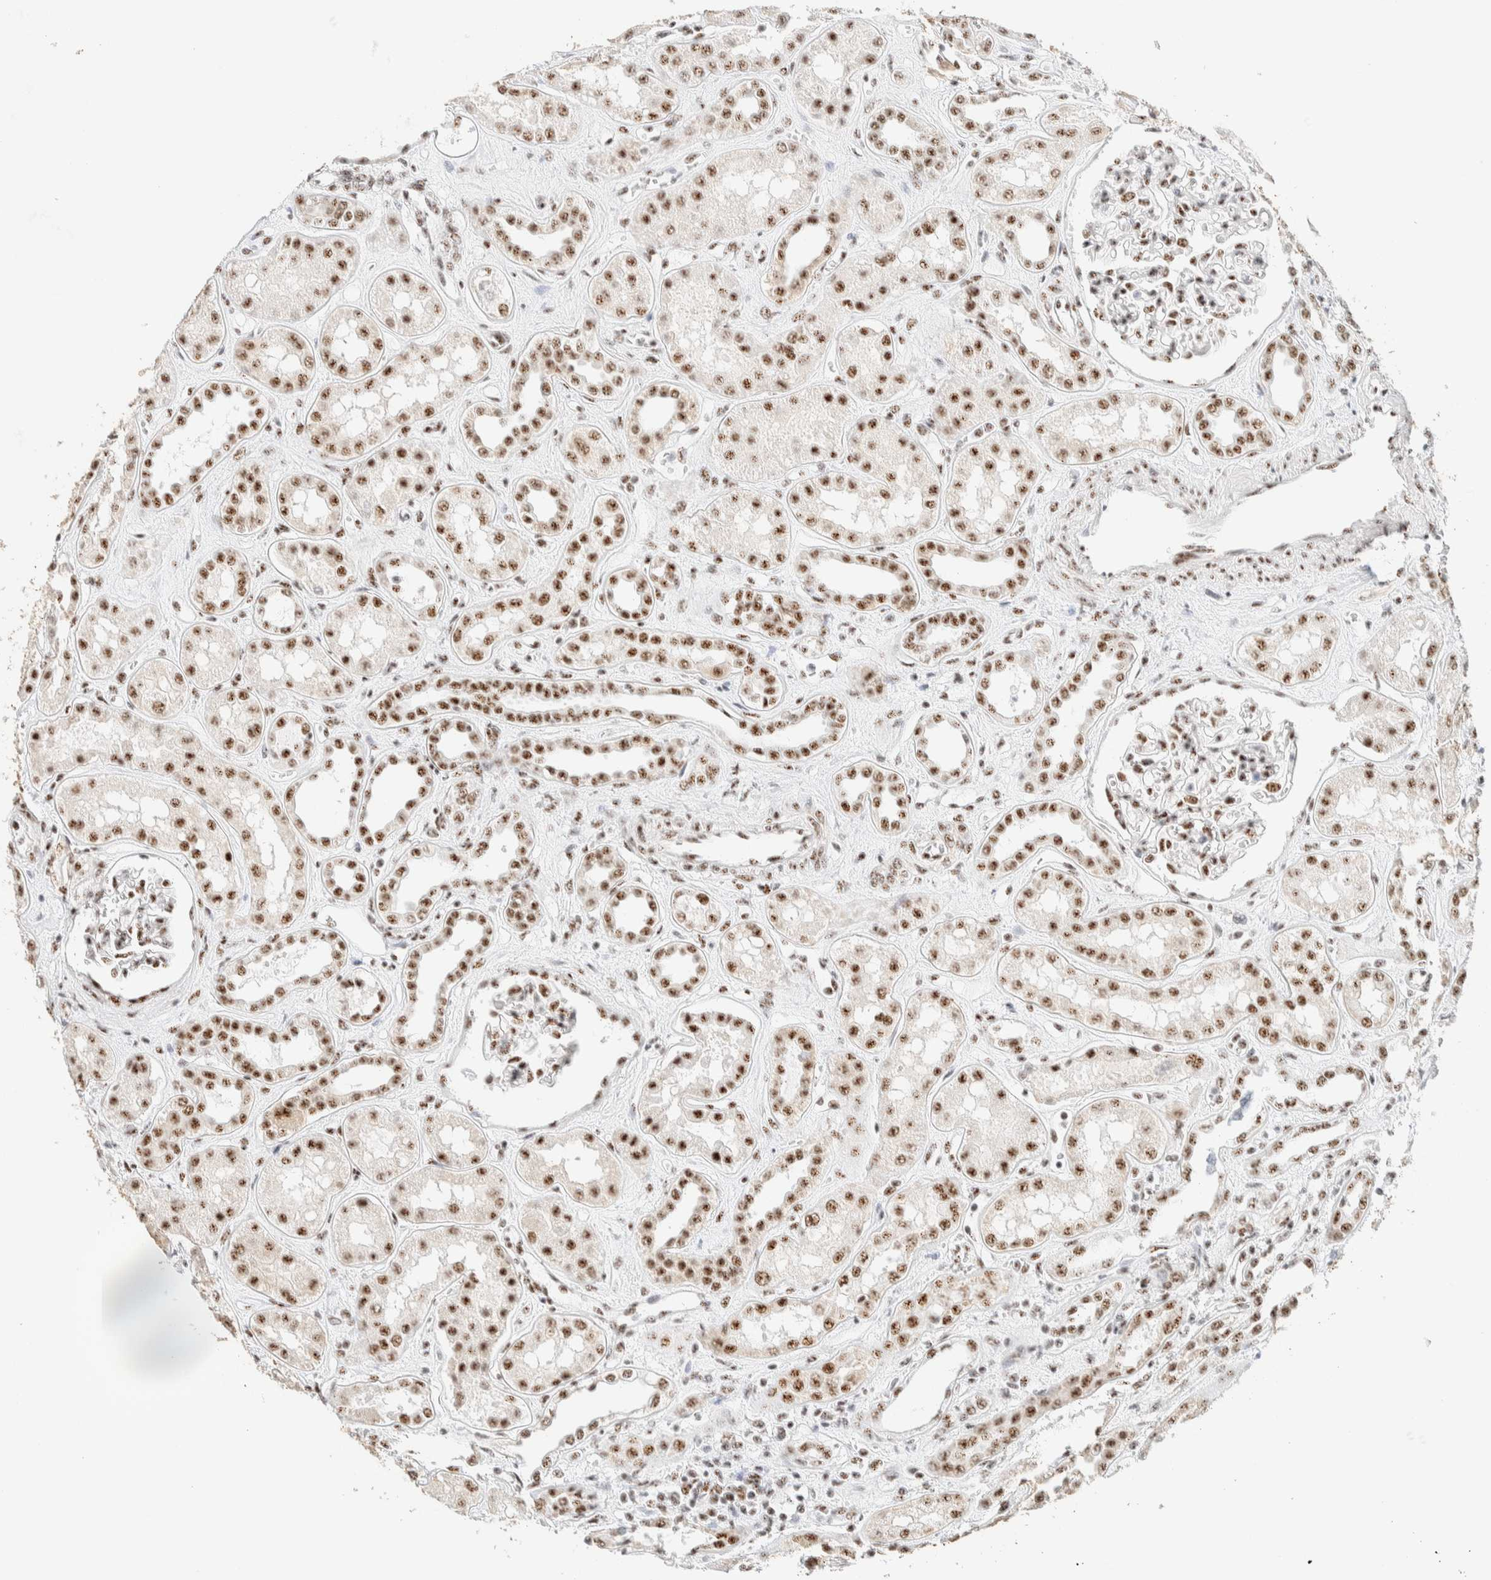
{"staining": {"intensity": "moderate", "quantity": "25%-75%", "location": "nuclear"}, "tissue": "kidney", "cell_type": "Cells in glomeruli", "image_type": "normal", "snomed": [{"axis": "morphology", "description": "Normal tissue, NOS"}, {"axis": "topography", "description": "Kidney"}], "caption": "This photomicrograph reveals immunohistochemistry staining of benign human kidney, with medium moderate nuclear positivity in approximately 25%-75% of cells in glomeruli.", "gene": "SON", "patient": {"sex": "male", "age": 59}}